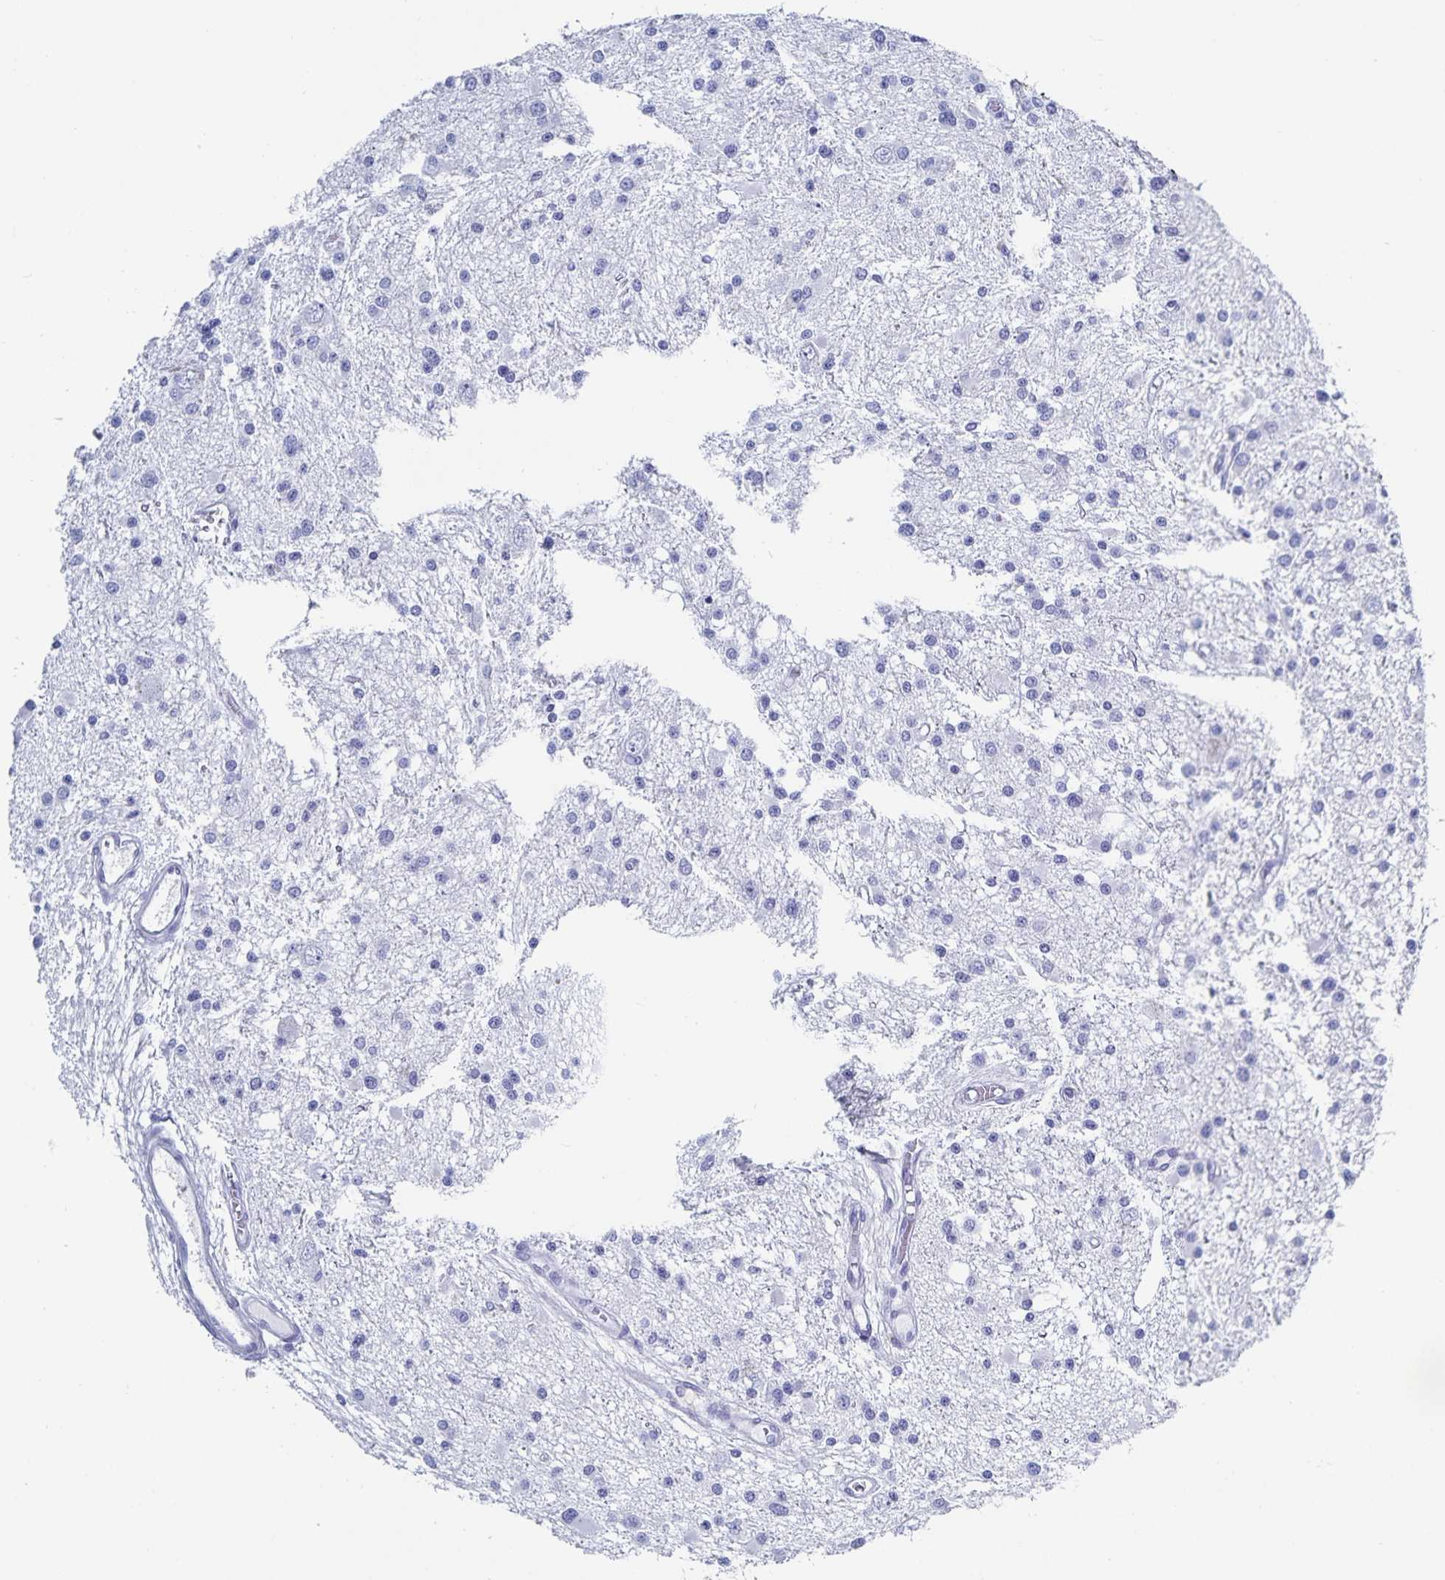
{"staining": {"intensity": "negative", "quantity": "none", "location": "none"}, "tissue": "glioma", "cell_type": "Tumor cells", "image_type": "cancer", "snomed": [{"axis": "morphology", "description": "Glioma, malignant, High grade"}, {"axis": "topography", "description": "Brain"}], "caption": "High power microscopy histopathology image of an immunohistochemistry (IHC) photomicrograph of malignant glioma (high-grade), revealing no significant expression in tumor cells.", "gene": "C19orf73", "patient": {"sex": "male", "age": 54}}